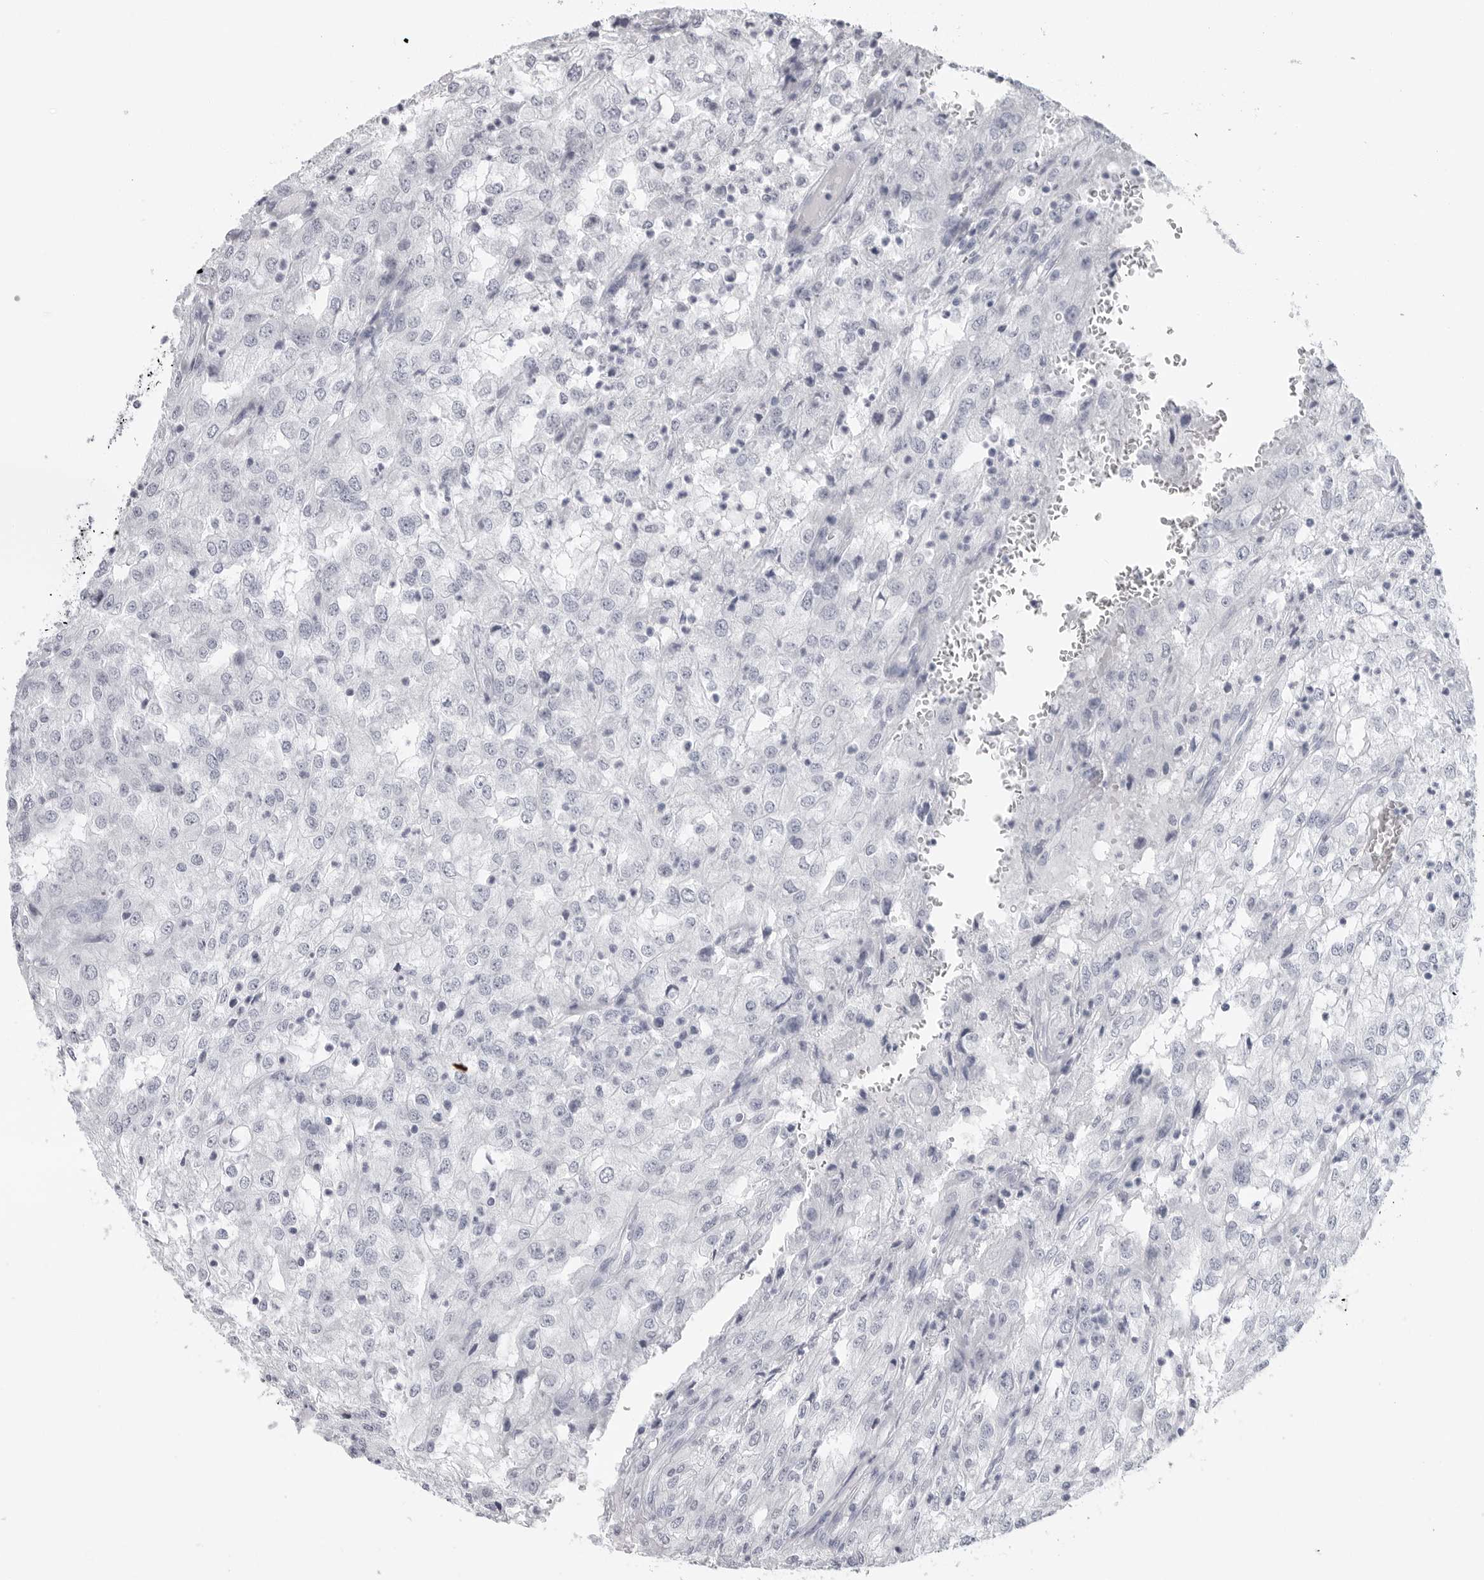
{"staining": {"intensity": "negative", "quantity": "none", "location": "none"}, "tissue": "renal cancer", "cell_type": "Tumor cells", "image_type": "cancer", "snomed": [{"axis": "morphology", "description": "Adenocarcinoma, NOS"}, {"axis": "topography", "description": "Kidney"}], "caption": "A histopathology image of renal adenocarcinoma stained for a protein demonstrates no brown staining in tumor cells.", "gene": "PGA3", "patient": {"sex": "female", "age": 54}}